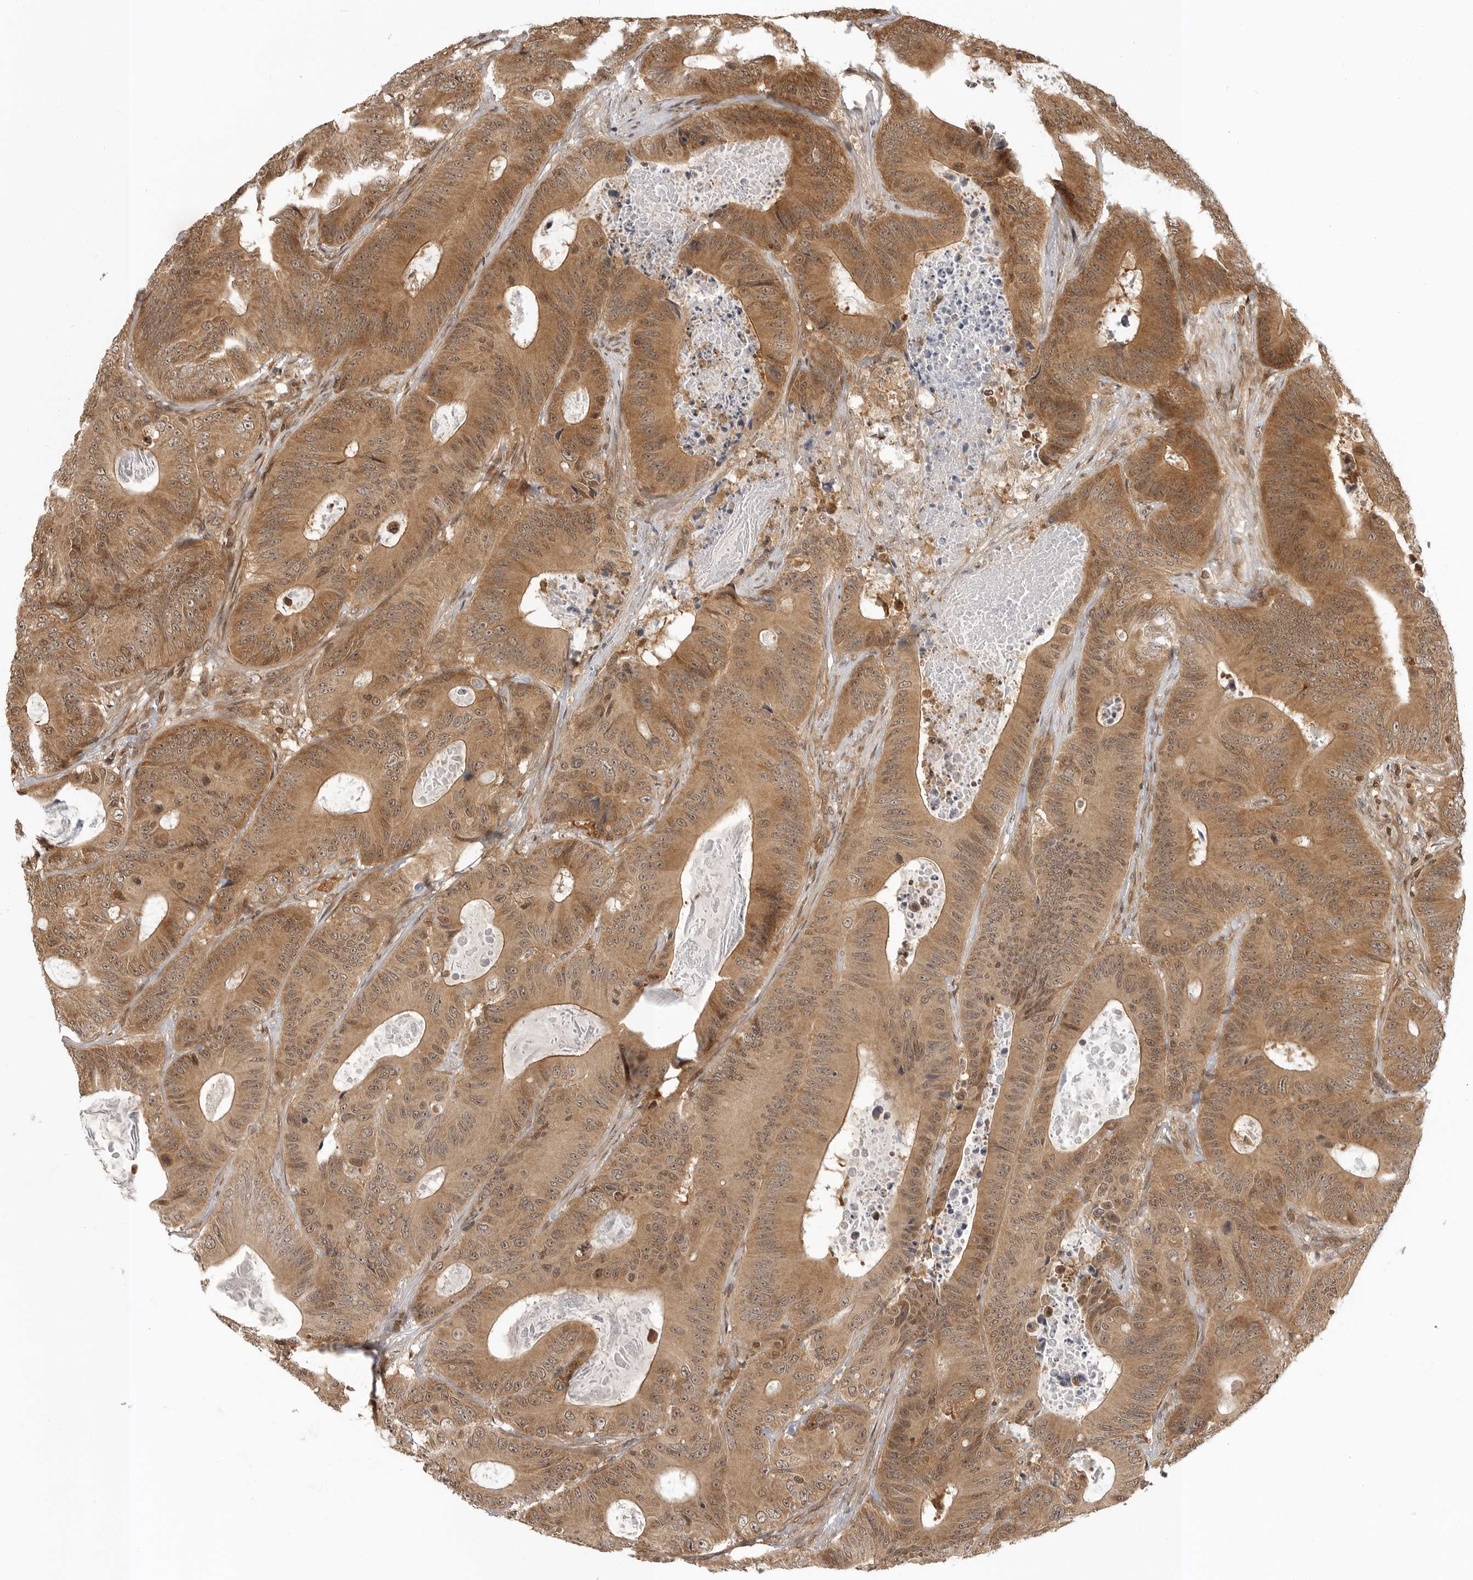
{"staining": {"intensity": "strong", "quantity": ">75%", "location": "cytoplasmic/membranous"}, "tissue": "colorectal cancer", "cell_type": "Tumor cells", "image_type": "cancer", "snomed": [{"axis": "morphology", "description": "Adenocarcinoma, NOS"}, {"axis": "topography", "description": "Colon"}], "caption": "Approximately >75% of tumor cells in colorectal cancer demonstrate strong cytoplasmic/membranous protein positivity as visualized by brown immunohistochemical staining.", "gene": "SZRD1", "patient": {"sex": "male", "age": 83}}